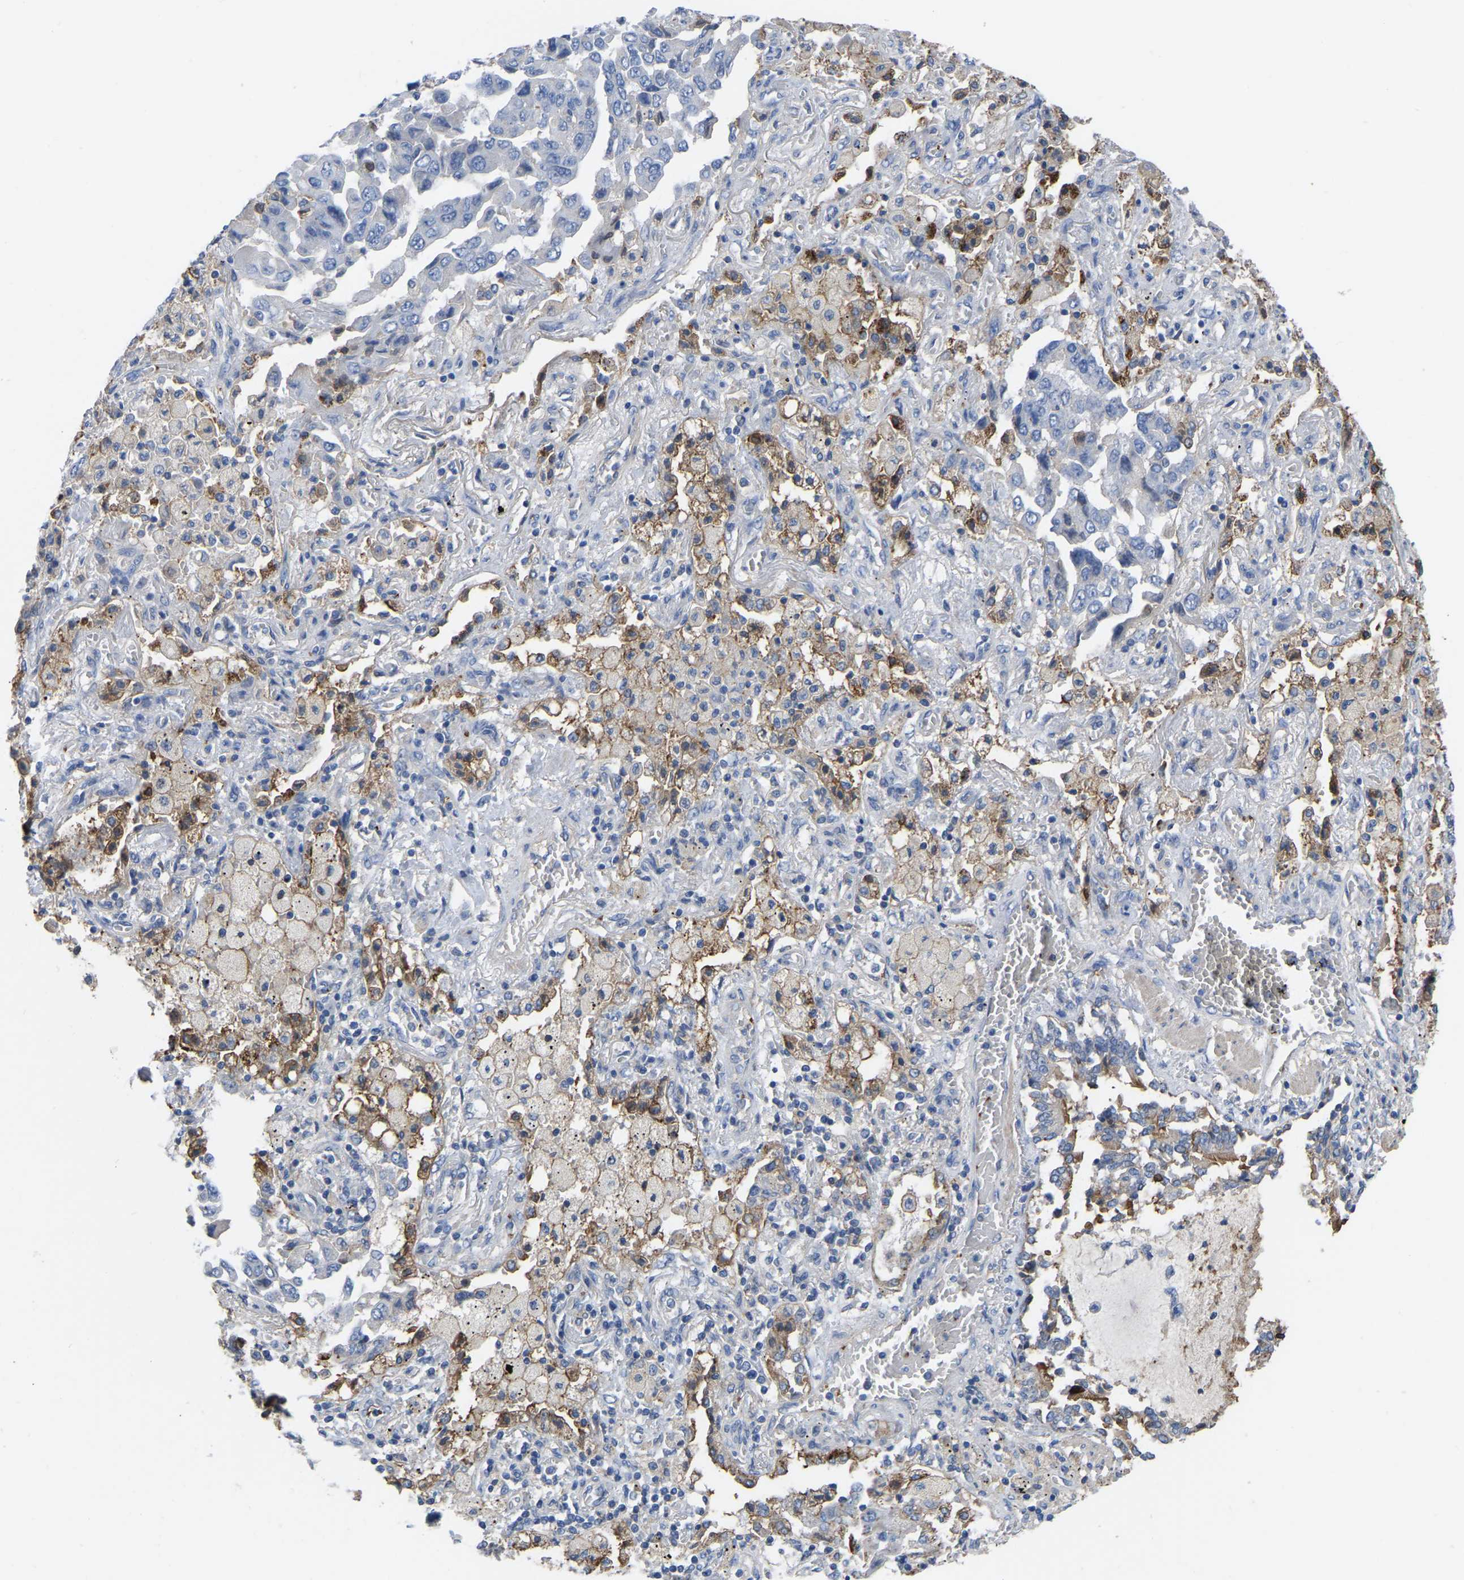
{"staining": {"intensity": "negative", "quantity": "none", "location": "none"}, "tissue": "lung cancer", "cell_type": "Tumor cells", "image_type": "cancer", "snomed": [{"axis": "morphology", "description": "Adenocarcinoma, NOS"}, {"axis": "topography", "description": "Lung"}], "caption": "A high-resolution histopathology image shows immunohistochemistry staining of adenocarcinoma (lung), which displays no significant positivity in tumor cells.", "gene": "ZNF449", "patient": {"sex": "female", "age": 65}}